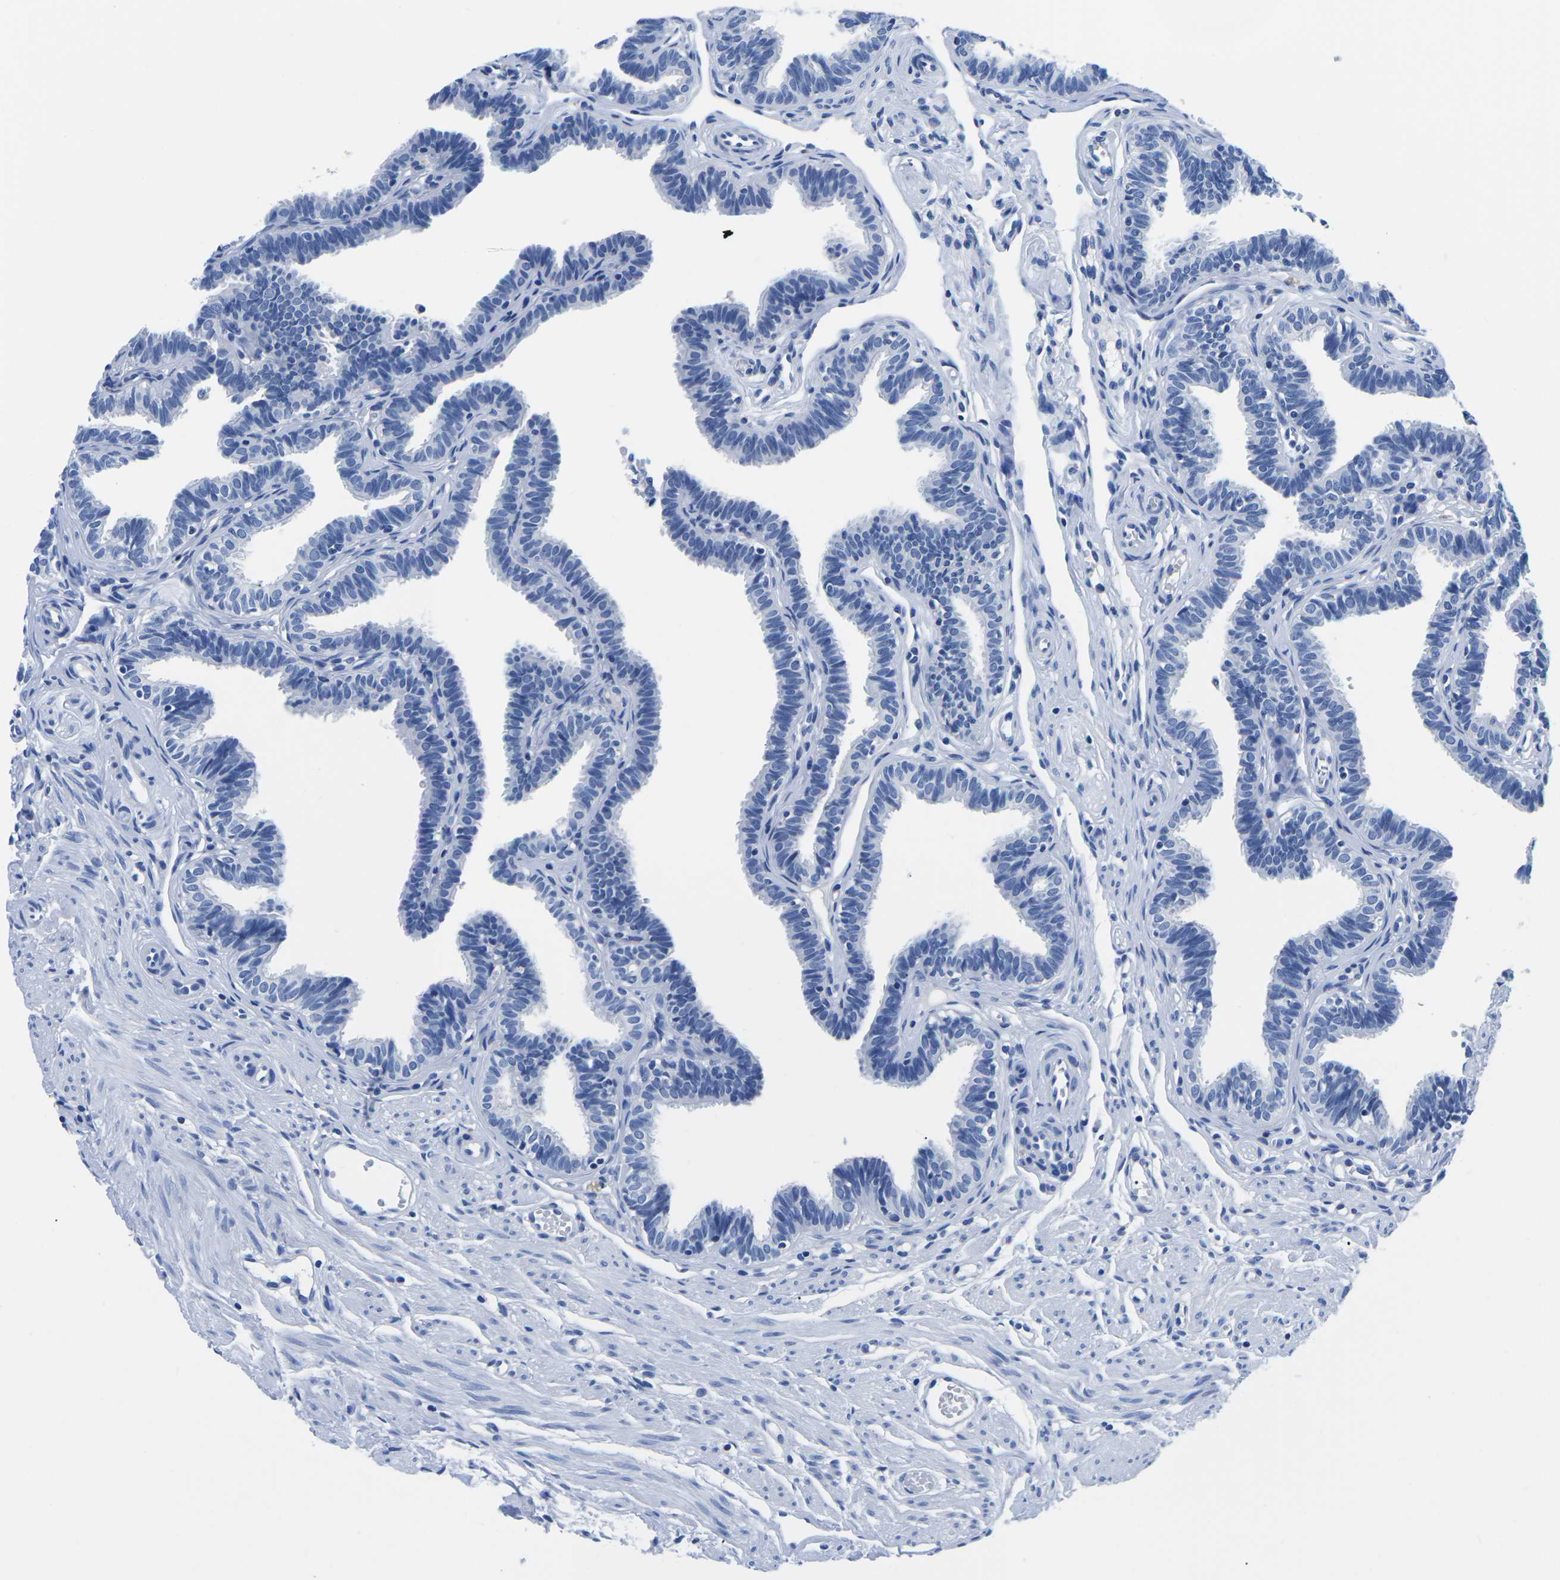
{"staining": {"intensity": "negative", "quantity": "none", "location": "none"}, "tissue": "fallopian tube", "cell_type": "Glandular cells", "image_type": "normal", "snomed": [{"axis": "morphology", "description": "Normal tissue, NOS"}, {"axis": "topography", "description": "Fallopian tube"}, {"axis": "topography", "description": "Ovary"}], "caption": "Immunohistochemistry image of normal fallopian tube: human fallopian tube stained with DAB demonstrates no significant protein staining in glandular cells.", "gene": "CYP1A2", "patient": {"sex": "female", "age": 23}}